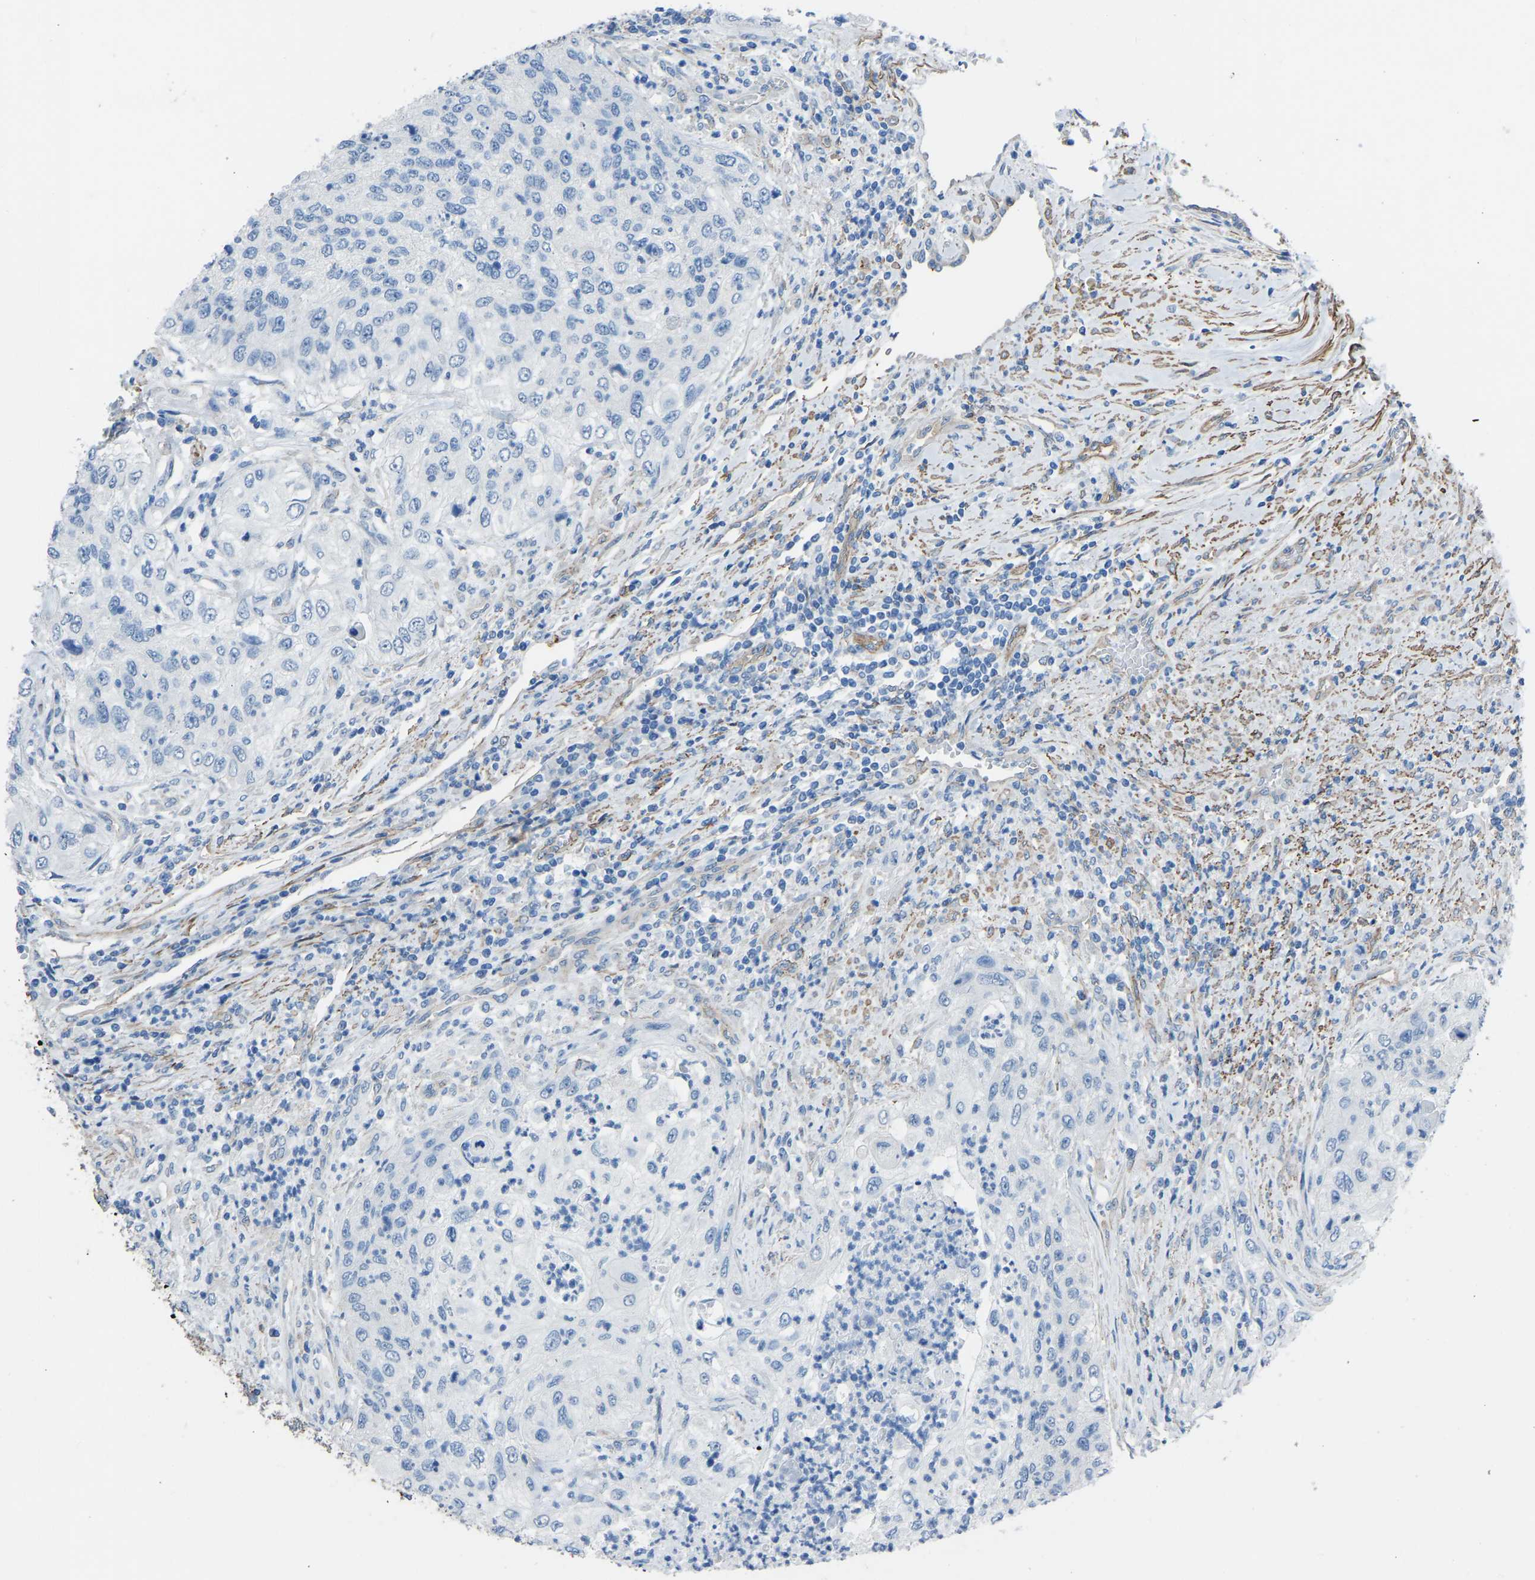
{"staining": {"intensity": "negative", "quantity": "none", "location": "none"}, "tissue": "urothelial cancer", "cell_type": "Tumor cells", "image_type": "cancer", "snomed": [{"axis": "morphology", "description": "Urothelial carcinoma, High grade"}, {"axis": "topography", "description": "Urinary bladder"}], "caption": "Immunohistochemistry of high-grade urothelial carcinoma demonstrates no expression in tumor cells.", "gene": "MYH10", "patient": {"sex": "female", "age": 60}}